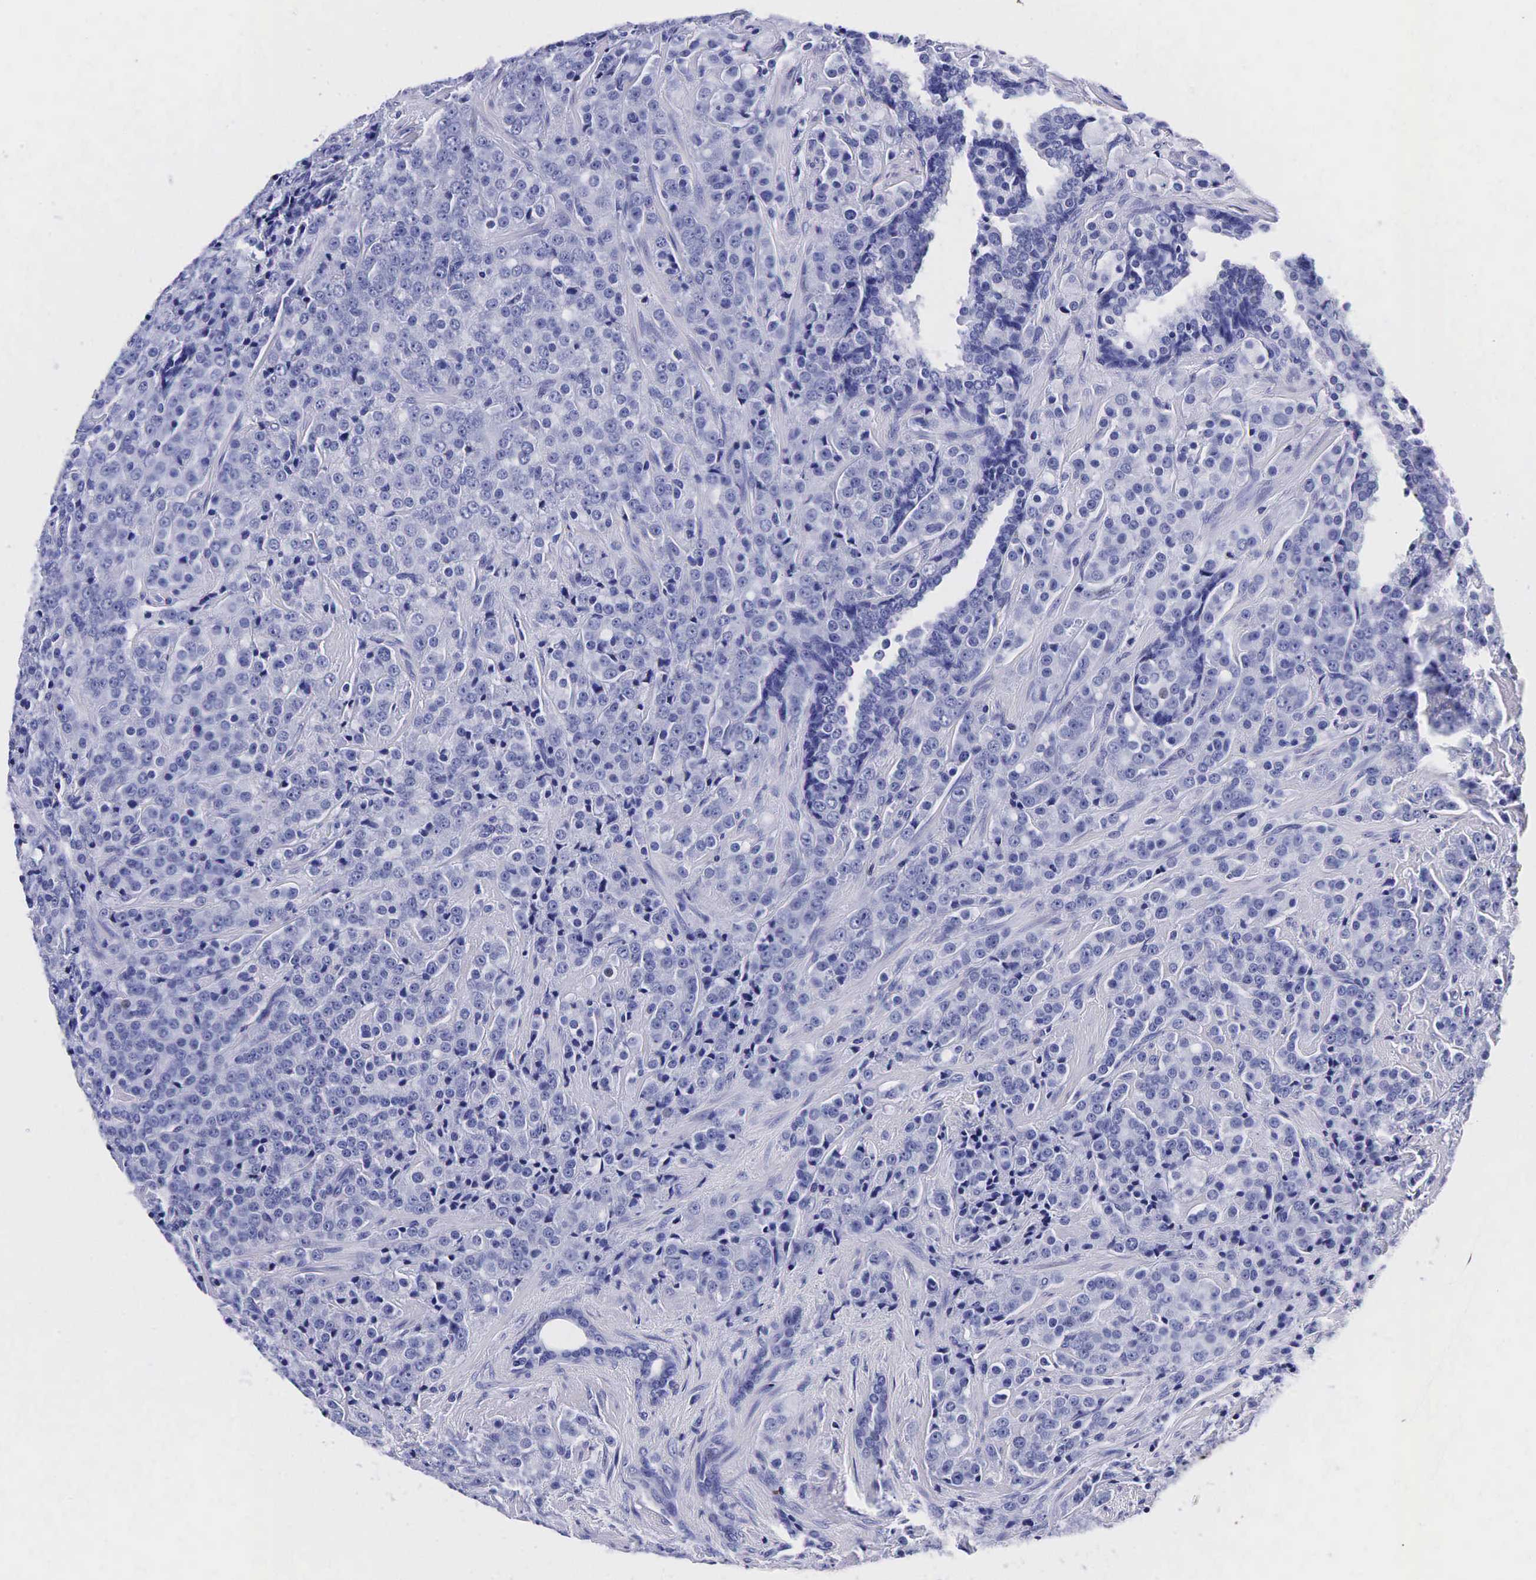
{"staining": {"intensity": "negative", "quantity": "none", "location": "none"}, "tissue": "prostate cancer", "cell_type": "Tumor cells", "image_type": "cancer", "snomed": [{"axis": "morphology", "description": "Adenocarcinoma, Medium grade"}, {"axis": "topography", "description": "Prostate"}], "caption": "Immunohistochemistry (IHC) micrograph of neoplastic tissue: prostate medium-grade adenocarcinoma stained with DAB displays no significant protein positivity in tumor cells. (IHC, brightfield microscopy, high magnification).", "gene": "TG", "patient": {"sex": "male", "age": 70}}